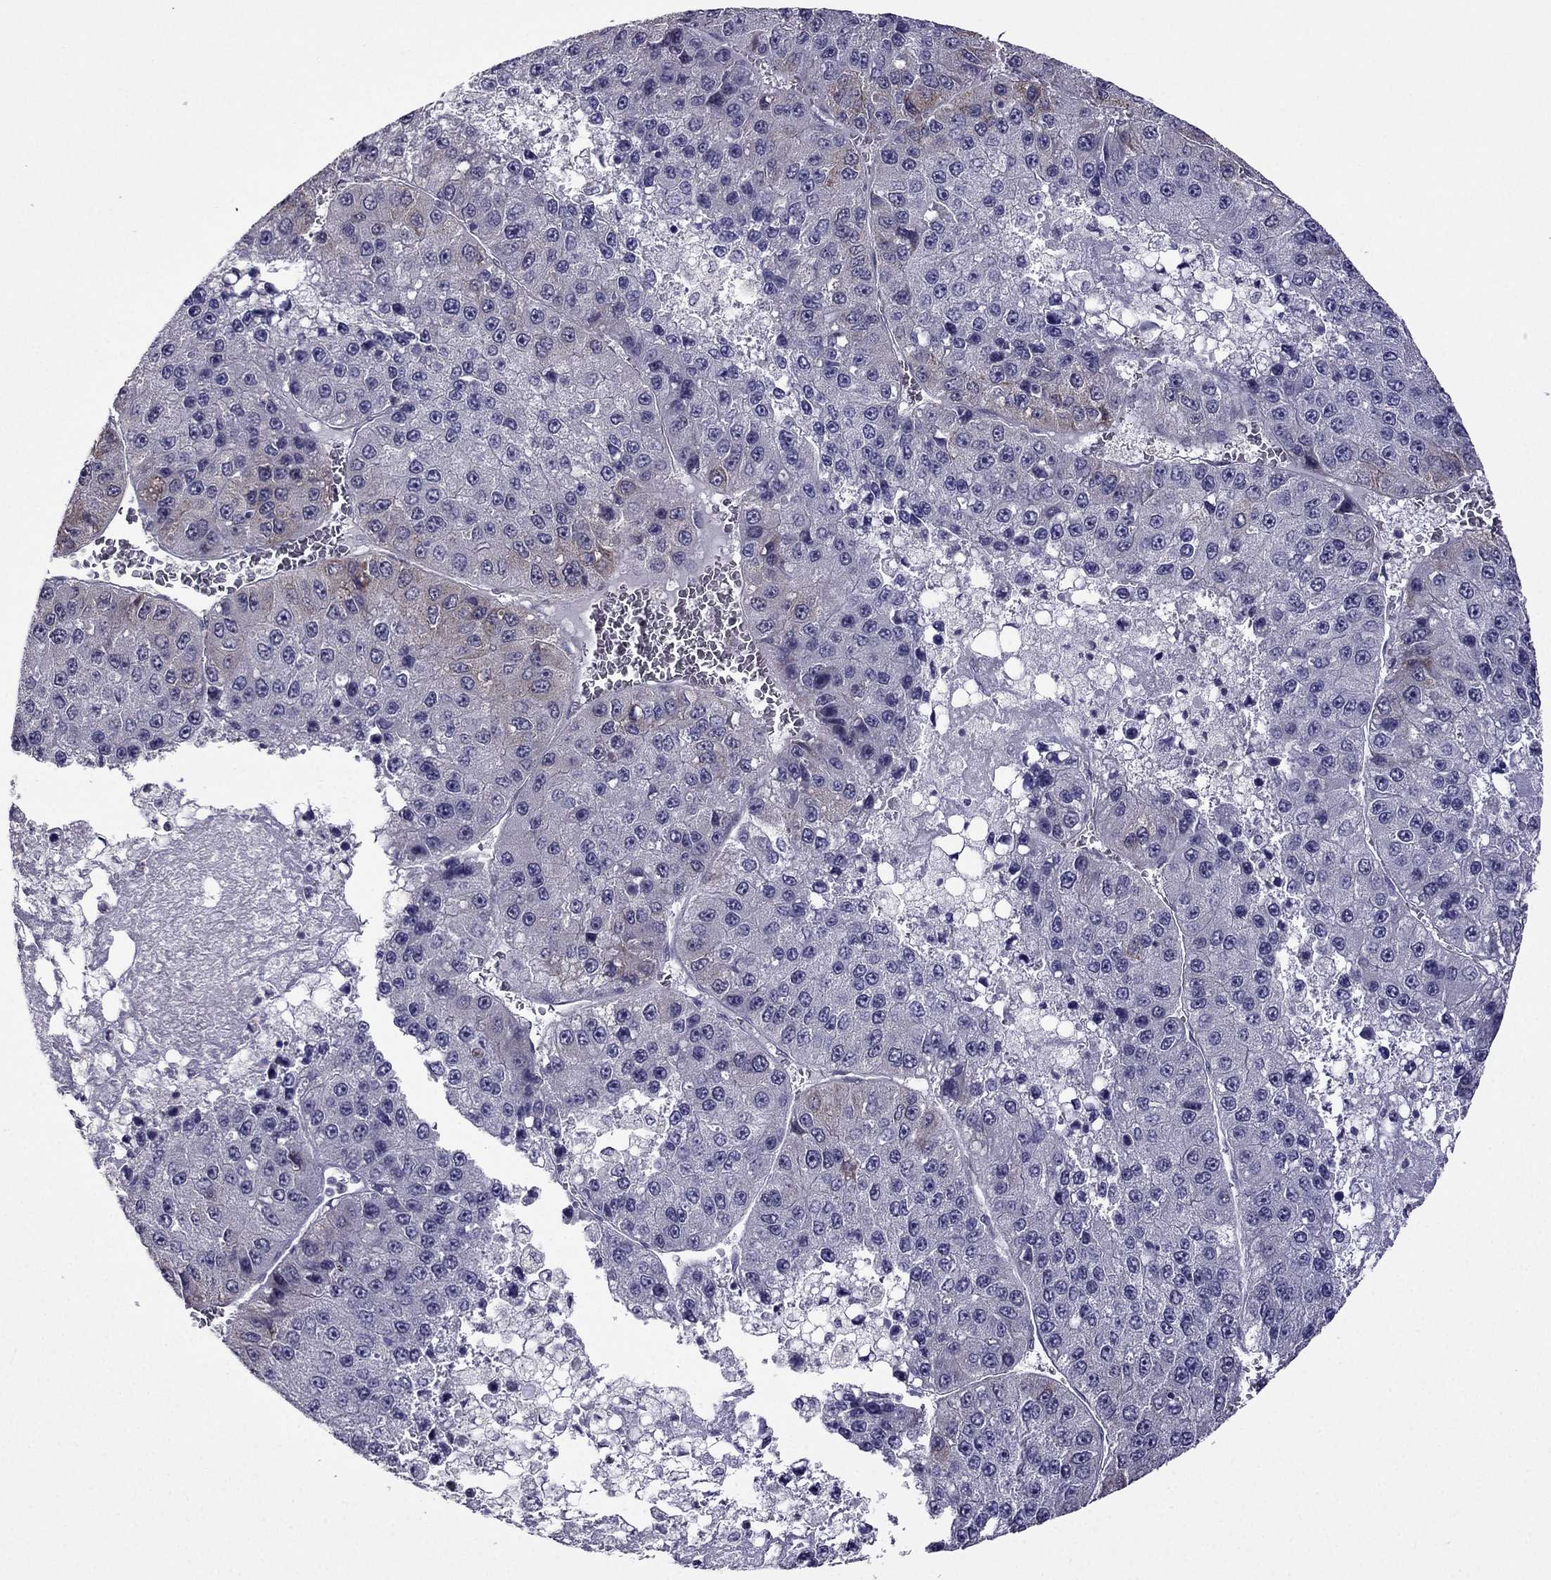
{"staining": {"intensity": "weak", "quantity": "<25%", "location": "cytoplasmic/membranous"}, "tissue": "liver cancer", "cell_type": "Tumor cells", "image_type": "cancer", "snomed": [{"axis": "morphology", "description": "Carcinoma, Hepatocellular, NOS"}, {"axis": "topography", "description": "Liver"}], "caption": "Immunohistochemistry (IHC) of liver cancer (hepatocellular carcinoma) demonstrates no staining in tumor cells.", "gene": "CDK5", "patient": {"sex": "female", "age": 73}}